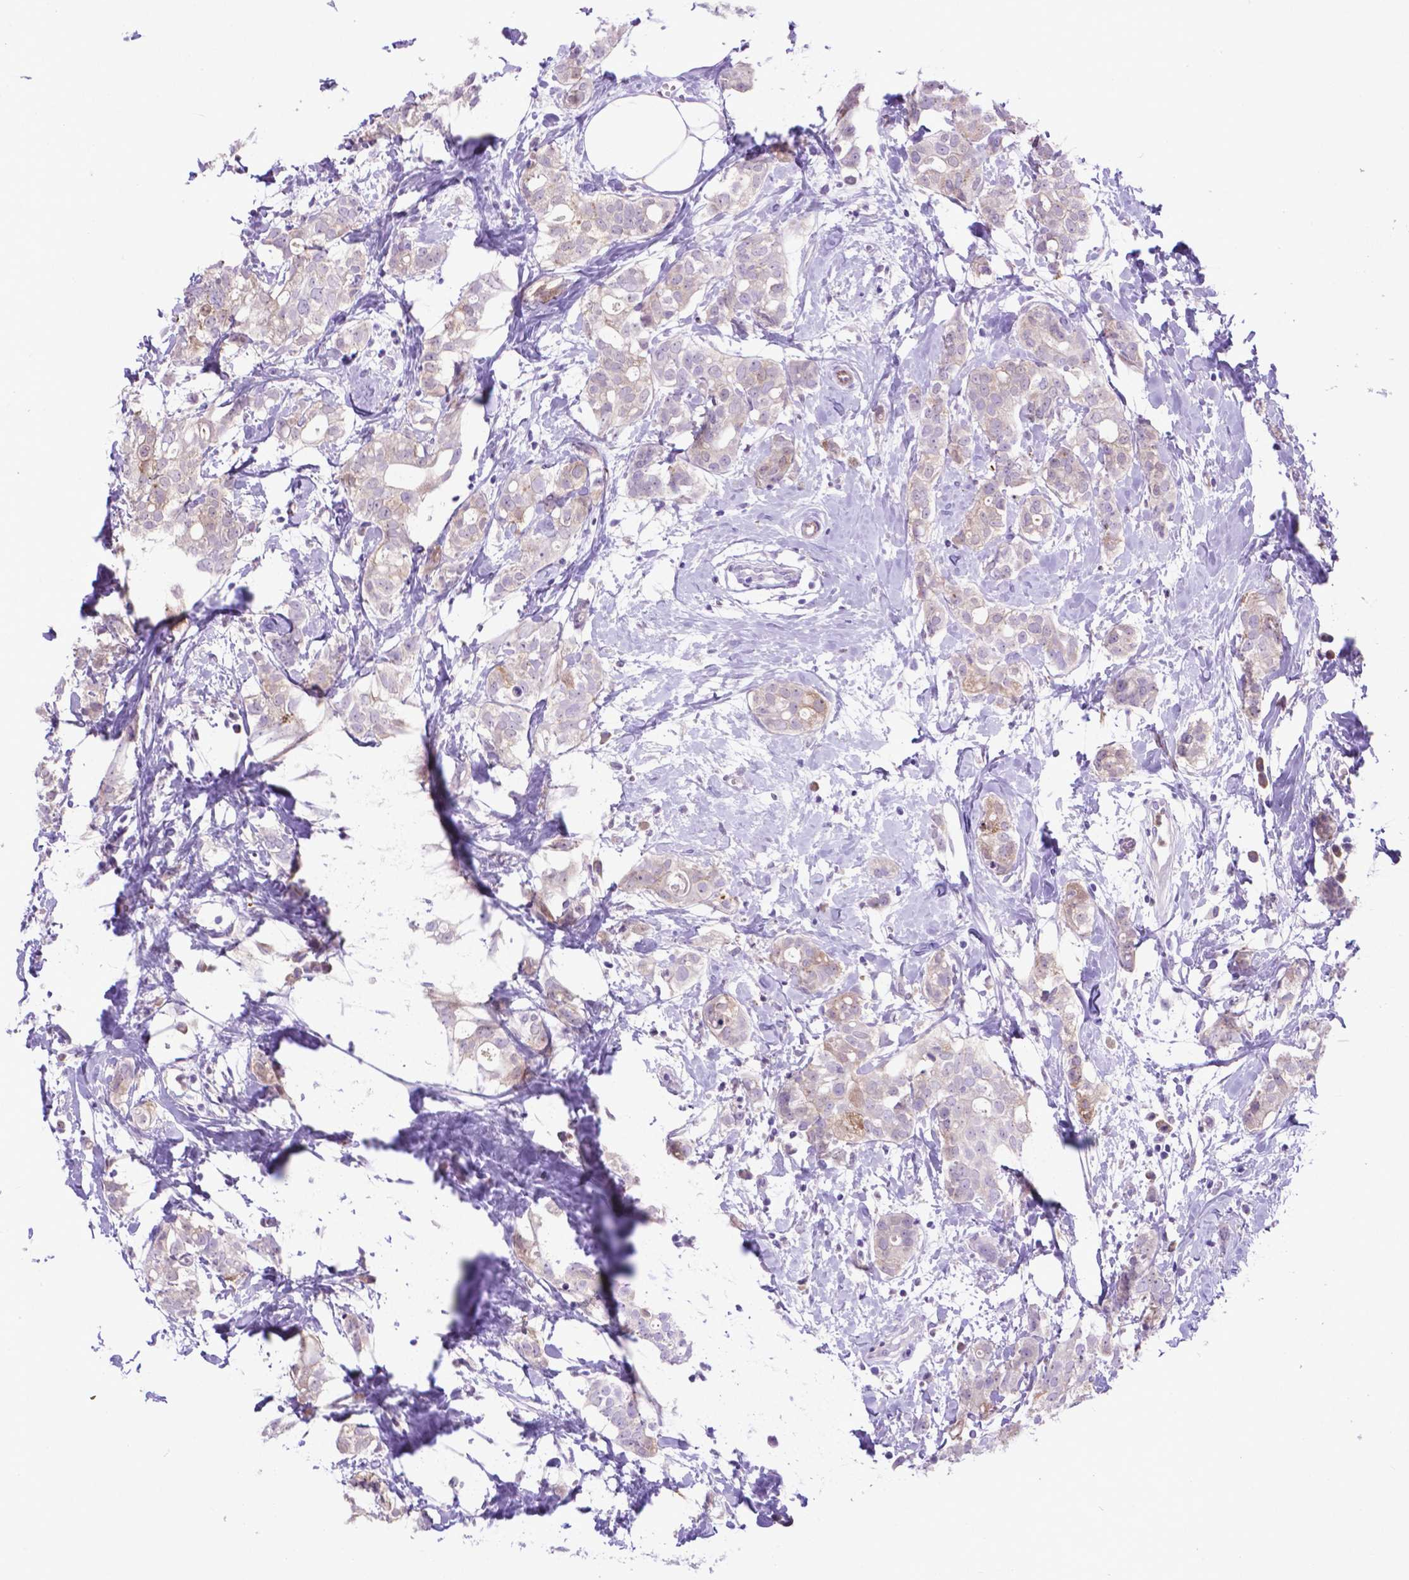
{"staining": {"intensity": "negative", "quantity": "none", "location": "none"}, "tissue": "breast cancer", "cell_type": "Tumor cells", "image_type": "cancer", "snomed": [{"axis": "morphology", "description": "Duct carcinoma"}, {"axis": "topography", "description": "Breast"}], "caption": "A histopathology image of infiltrating ductal carcinoma (breast) stained for a protein exhibits no brown staining in tumor cells.", "gene": "LZTR1", "patient": {"sex": "female", "age": 40}}